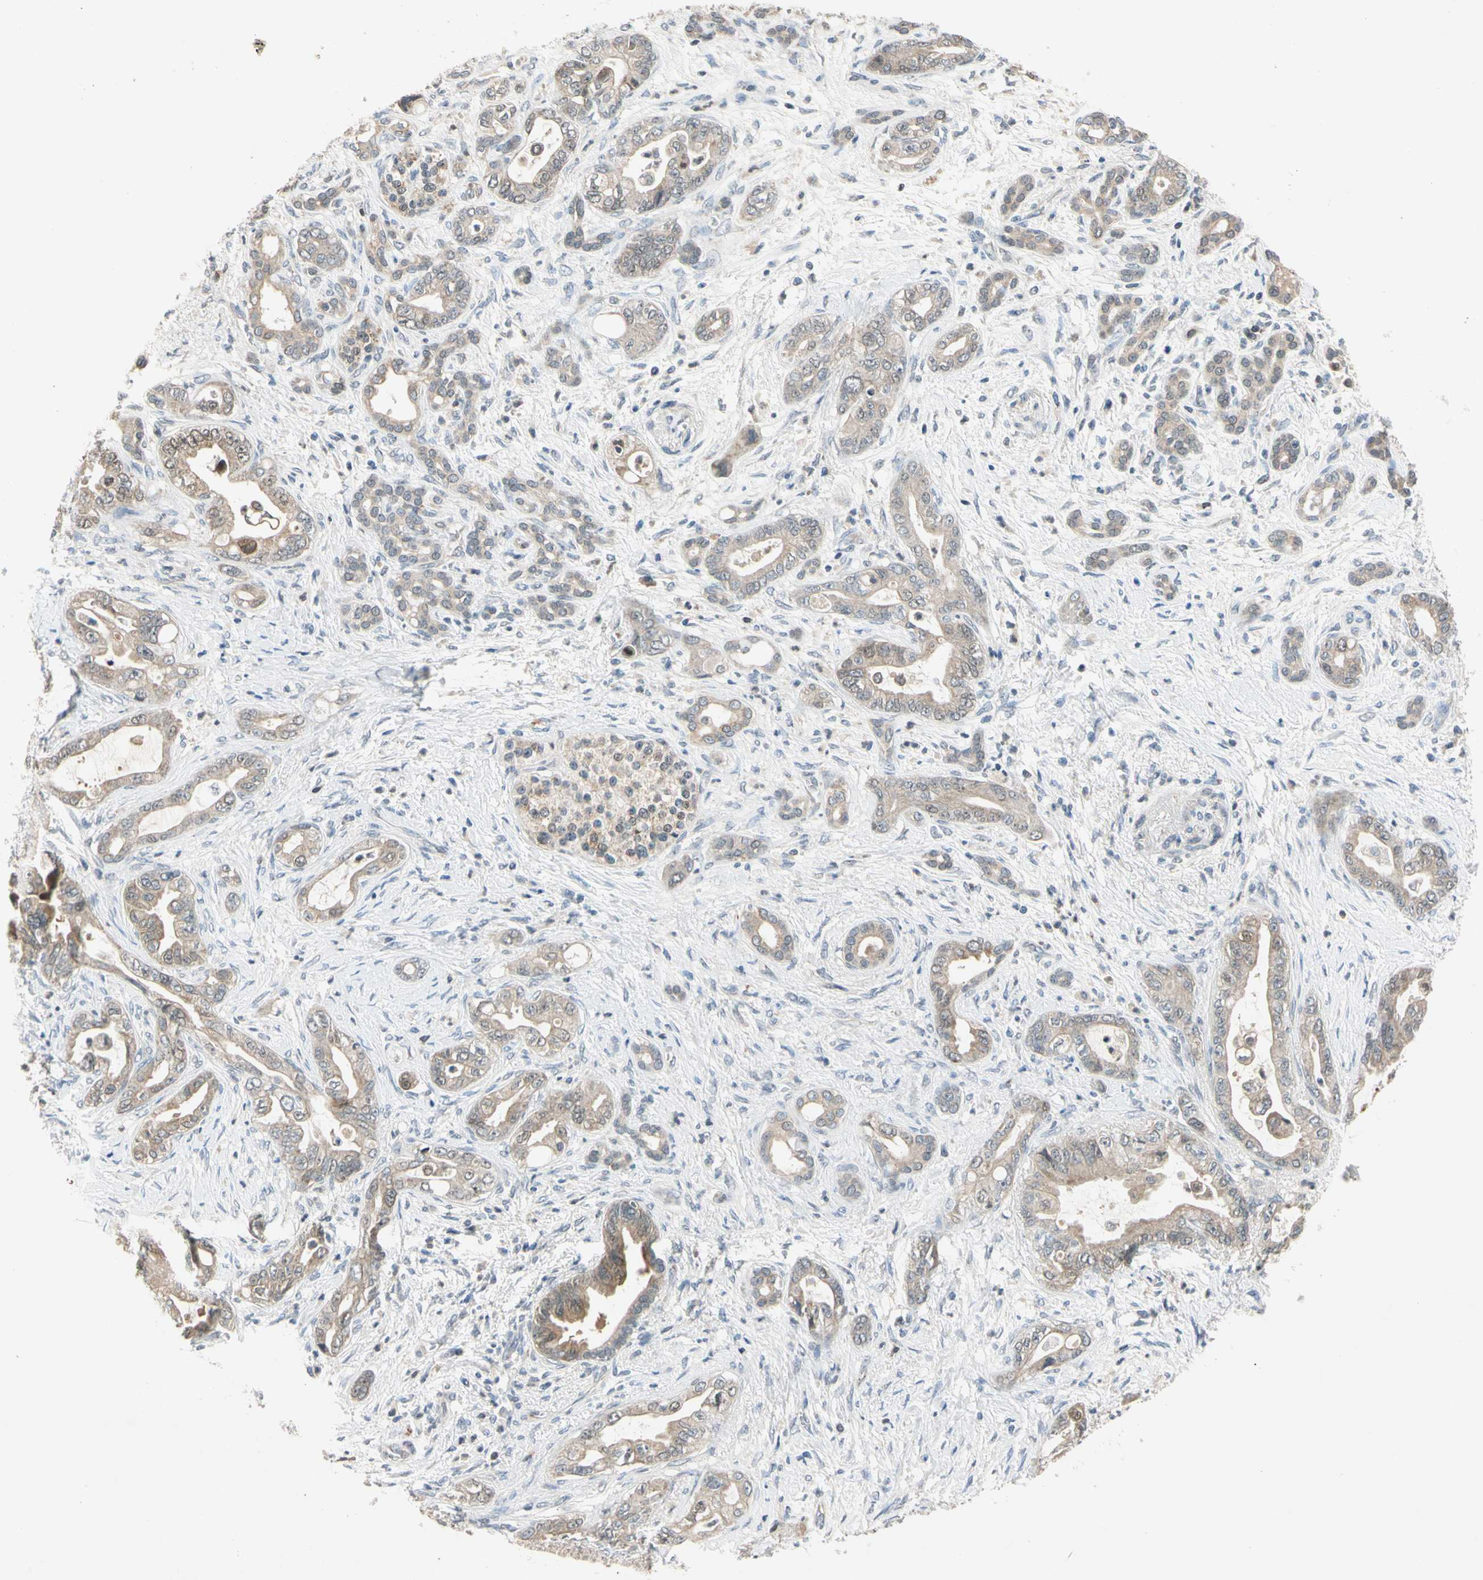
{"staining": {"intensity": "weak", "quantity": ">75%", "location": "cytoplasmic/membranous"}, "tissue": "pancreatic cancer", "cell_type": "Tumor cells", "image_type": "cancer", "snomed": [{"axis": "morphology", "description": "Adenocarcinoma, NOS"}, {"axis": "topography", "description": "Pancreas"}], "caption": "Immunohistochemical staining of human adenocarcinoma (pancreatic) exhibits weak cytoplasmic/membranous protein expression in approximately >75% of tumor cells. (brown staining indicates protein expression, while blue staining denotes nuclei).", "gene": "RIOX2", "patient": {"sex": "male", "age": 70}}